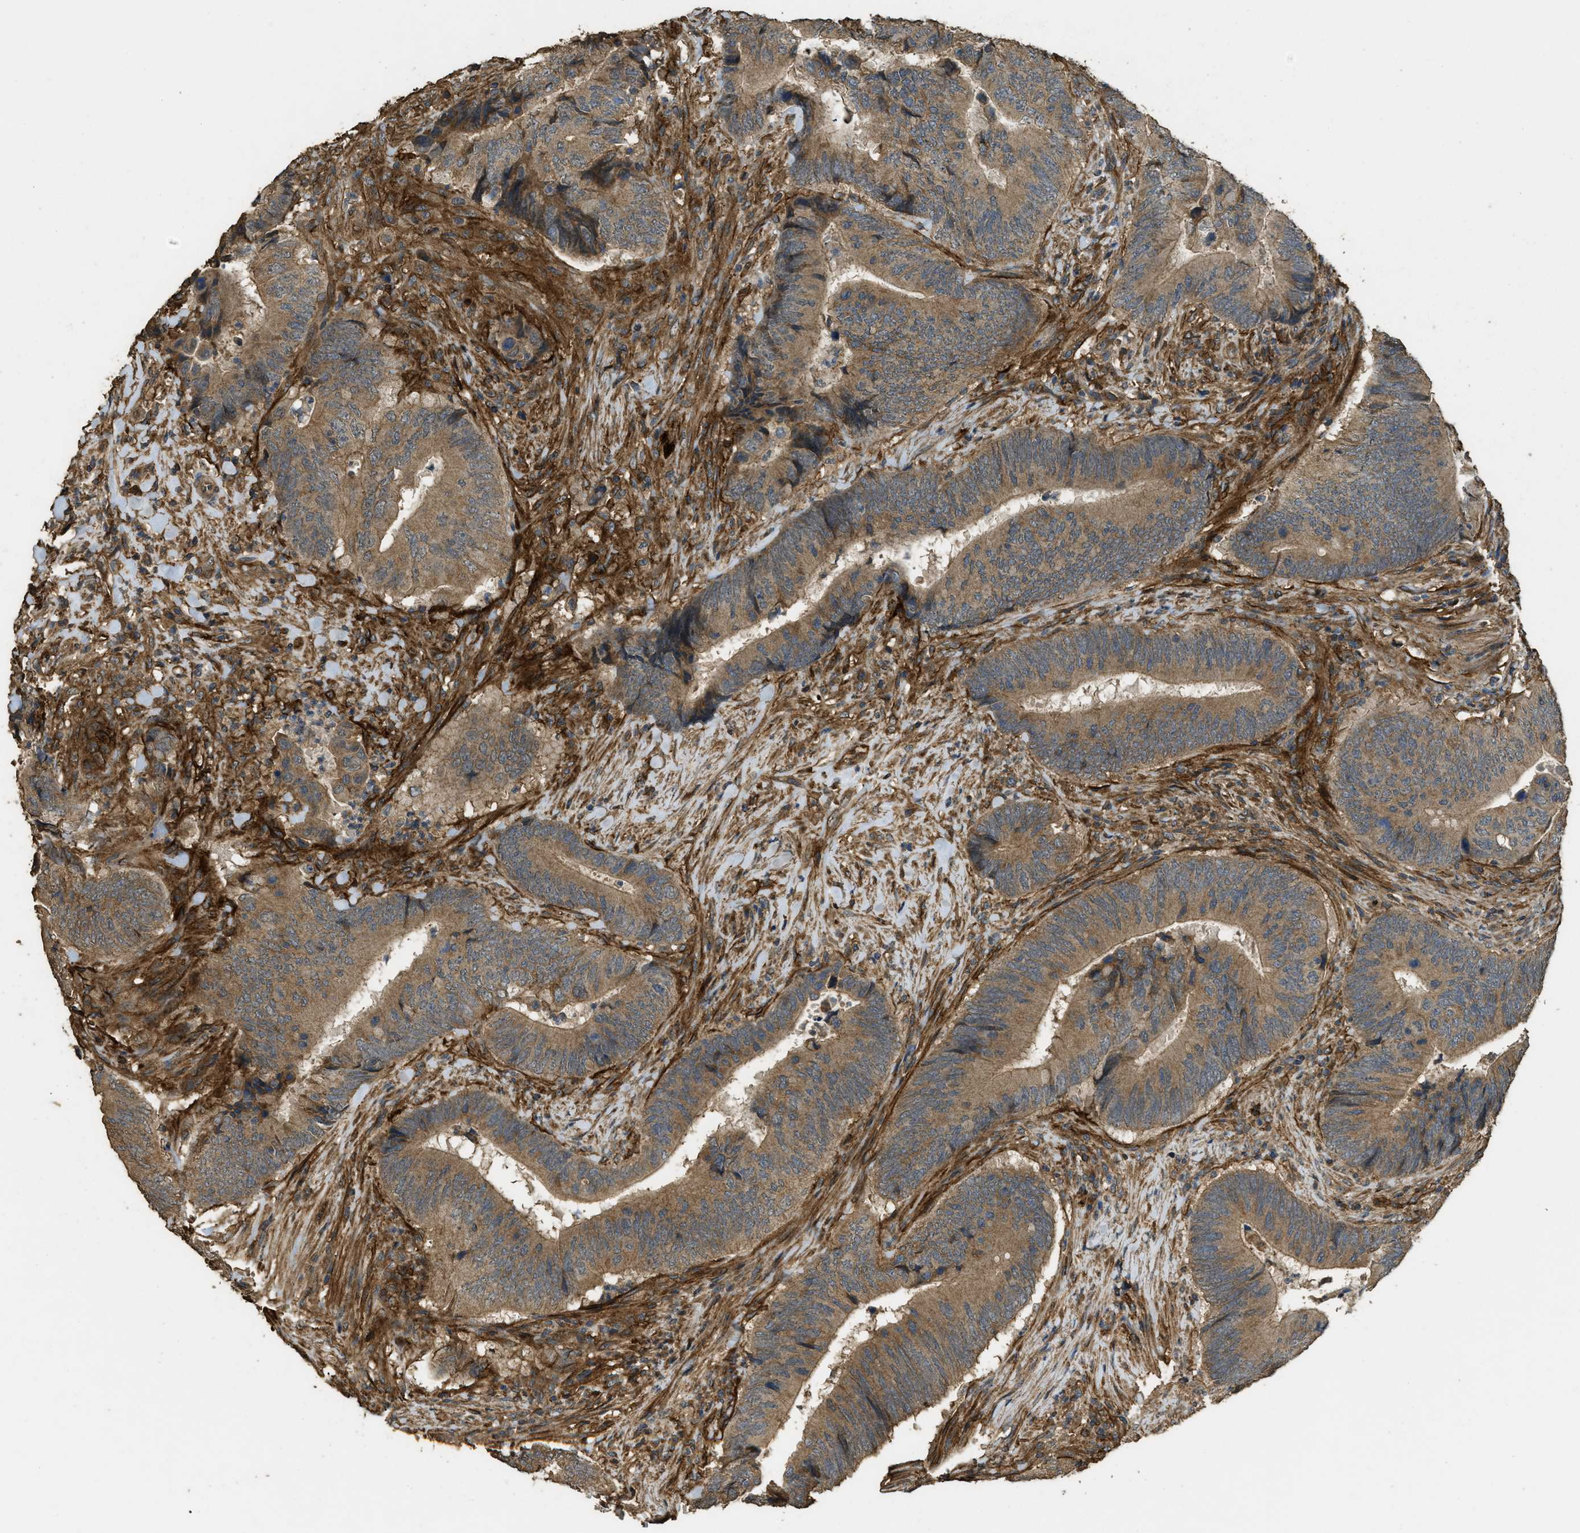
{"staining": {"intensity": "moderate", "quantity": ">75%", "location": "cytoplasmic/membranous"}, "tissue": "colorectal cancer", "cell_type": "Tumor cells", "image_type": "cancer", "snomed": [{"axis": "morphology", "description": "Normal tissue, NOS"}, {"axis": "morphology", "description": "Adenocarcinoma, NOS"}, {"axis": "topography", "description": "Colon"}], "caption": "This image reveals colorectal adenocarcinoma stained with IHC to label a protein in brown. The cytoplasmic/membranous of tumor cells show moderate positivity for the protein. Nuclei are counter-stained blue.", "gene": "CD276", "patient": {"sex": "male", "age": 56}}